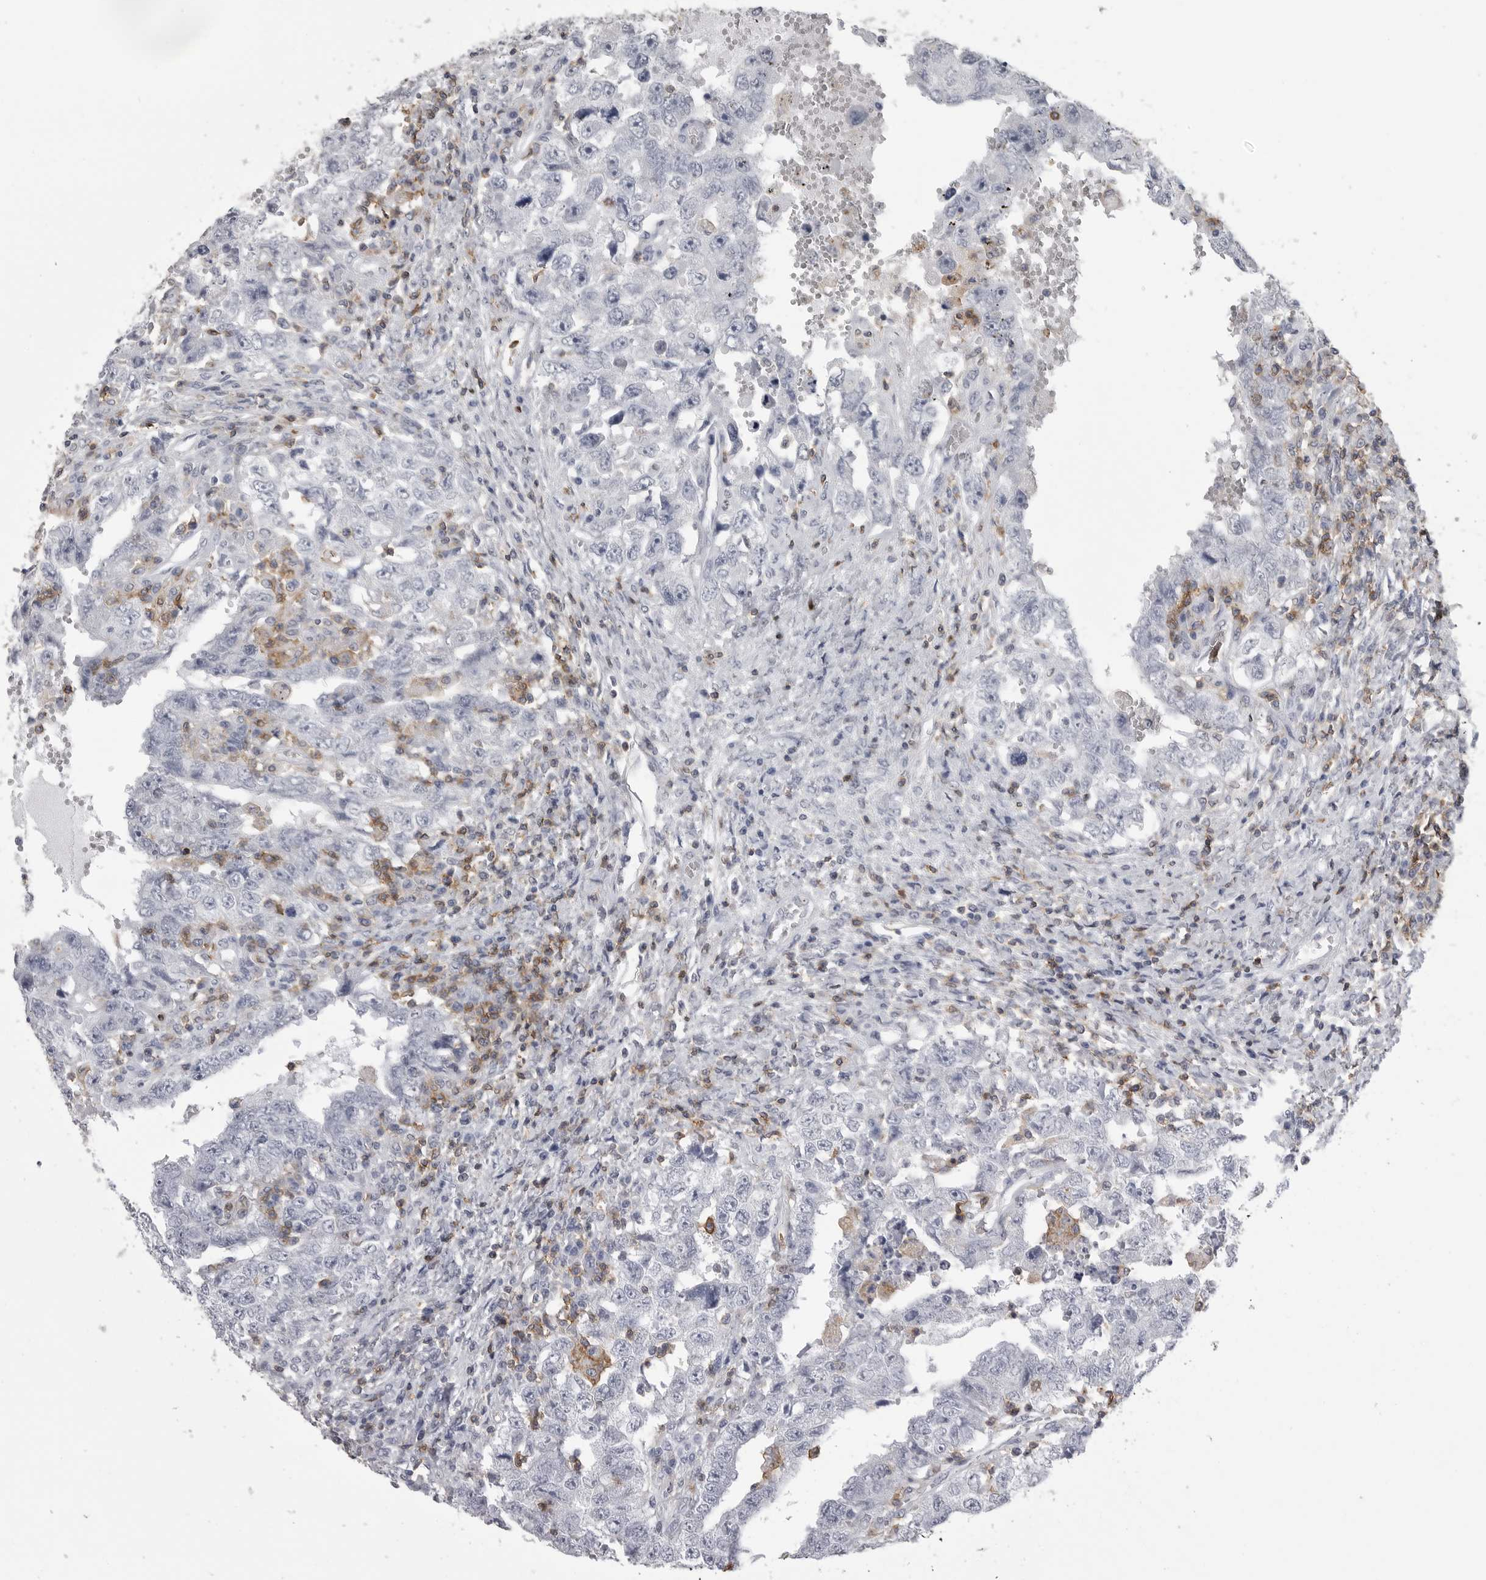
{"staining": {"intensity": "negative", "quantity": "none", "location": "none"}, "tissue": "testis cancer", "cell_type": "Tumor cells", "image_type": "cancer", "snomed": [{"axis": "morphology", "description": "Carcinoma, Embryonal, NOS"}, {"axis": "topography", "description": "Testis"}], "caption": "The image demonstrates no significant expression in tumor cells of testis cancer (embryonal carcinoma).", "gene": "ITGAL", "patient": {"sex": "male", "age": 26}}